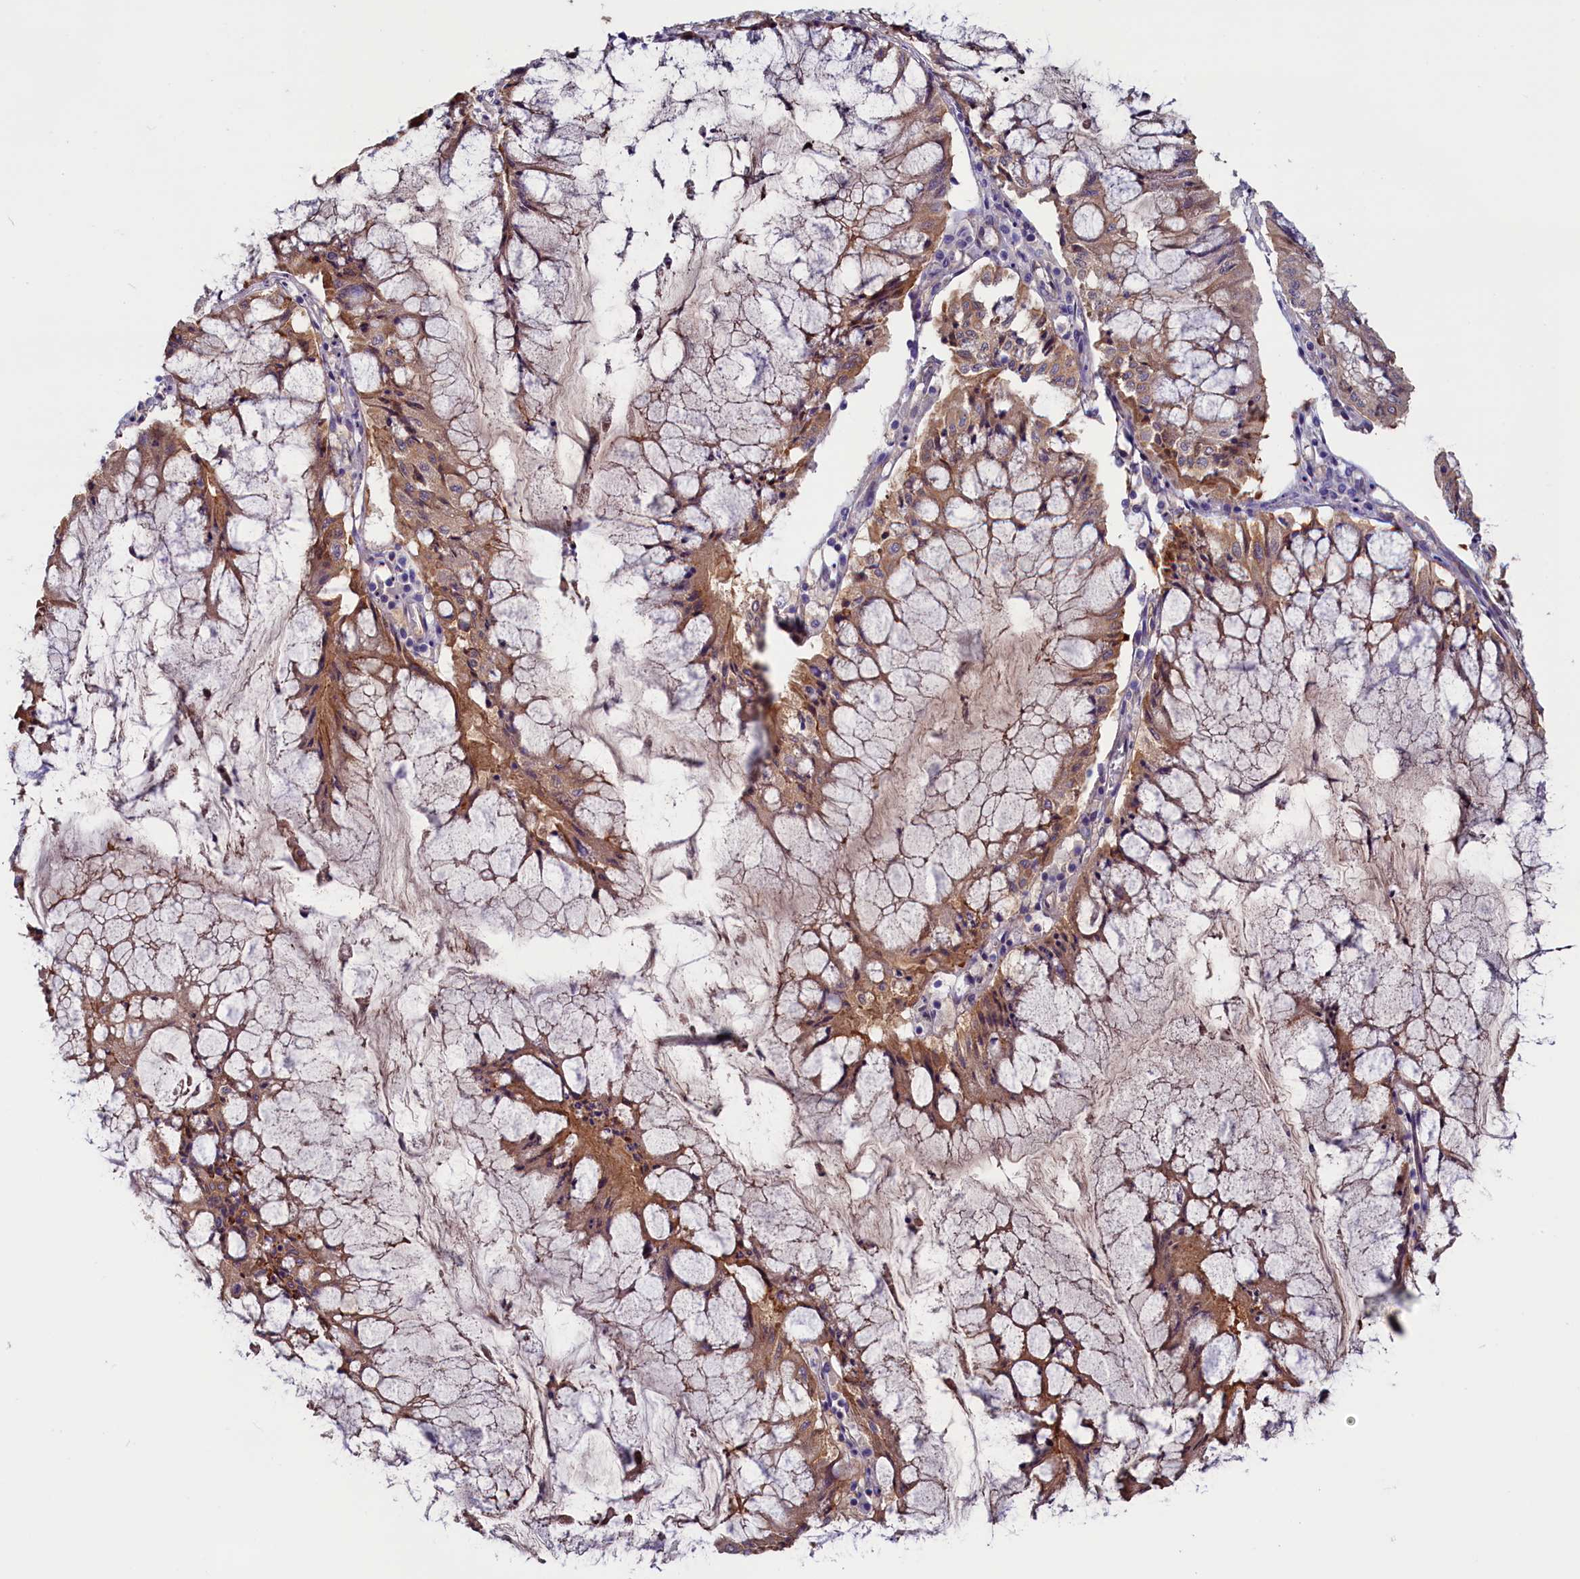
{"staining": {"intensity": "weak", "quantity": ">75%", "location": "cytoplasmic/membranous"}, "tissue": "pancreatic cancer", "cell_type": "Tumor cells", "image_type": "cancer", "snomed": [{"axis": "morphology", "description": "Adenocarcinoma, NOS"}, {"axis": "topography", "description": "Pancreas"}], "caption": "Weak cytoplasmic/membranous staining is appreciated in about >75% of tumor cells in adenocarcinoma (pancreatic). (DAB = brown stain, brightfield microscopy at high magnification).", "gene": "CIAPIN1", "patient": {"sex": "female", "age": 50}}